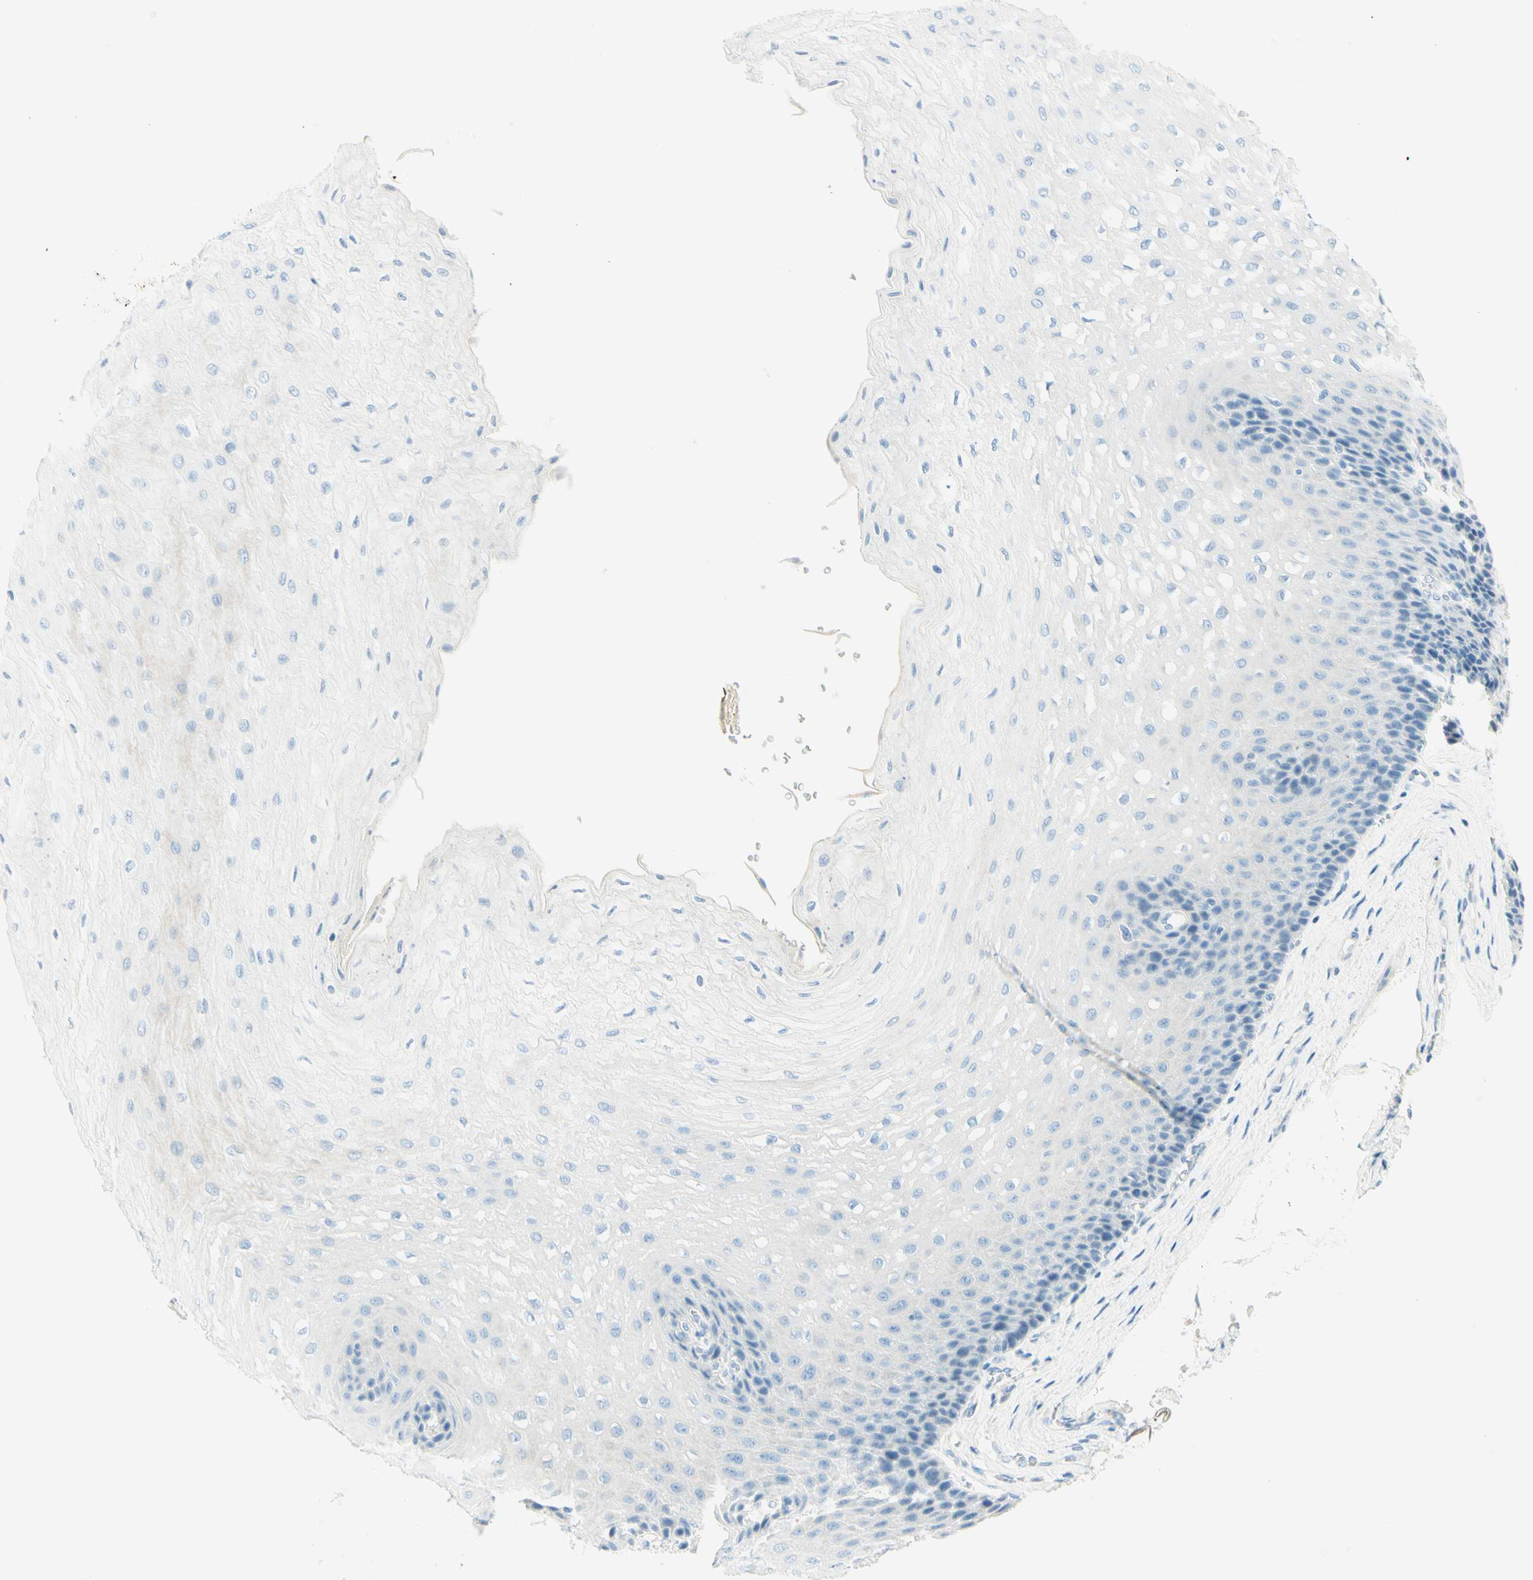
{"staining": {"intensity": "negative", "quantity": "none", "location": "none"}, "tissue": "esophagus", "cell_type": "Squamous epithelial cells", "image_type": "normal", "snomed": [{"axis": "morphology", "description": "Normal tissue, NOS"}, {"axis": "topography", "description": "Esophagus"}], "caption": "Immunohistochemistry (IHC) photomicrograph of unremarkable esophagus stained for a protein (brown), which reveals no expression in squamous epithelial cells. (DAB IHC, high magnification).", "gene": "TMEM132D", "patient": {"sex": "female", "age": 72}}